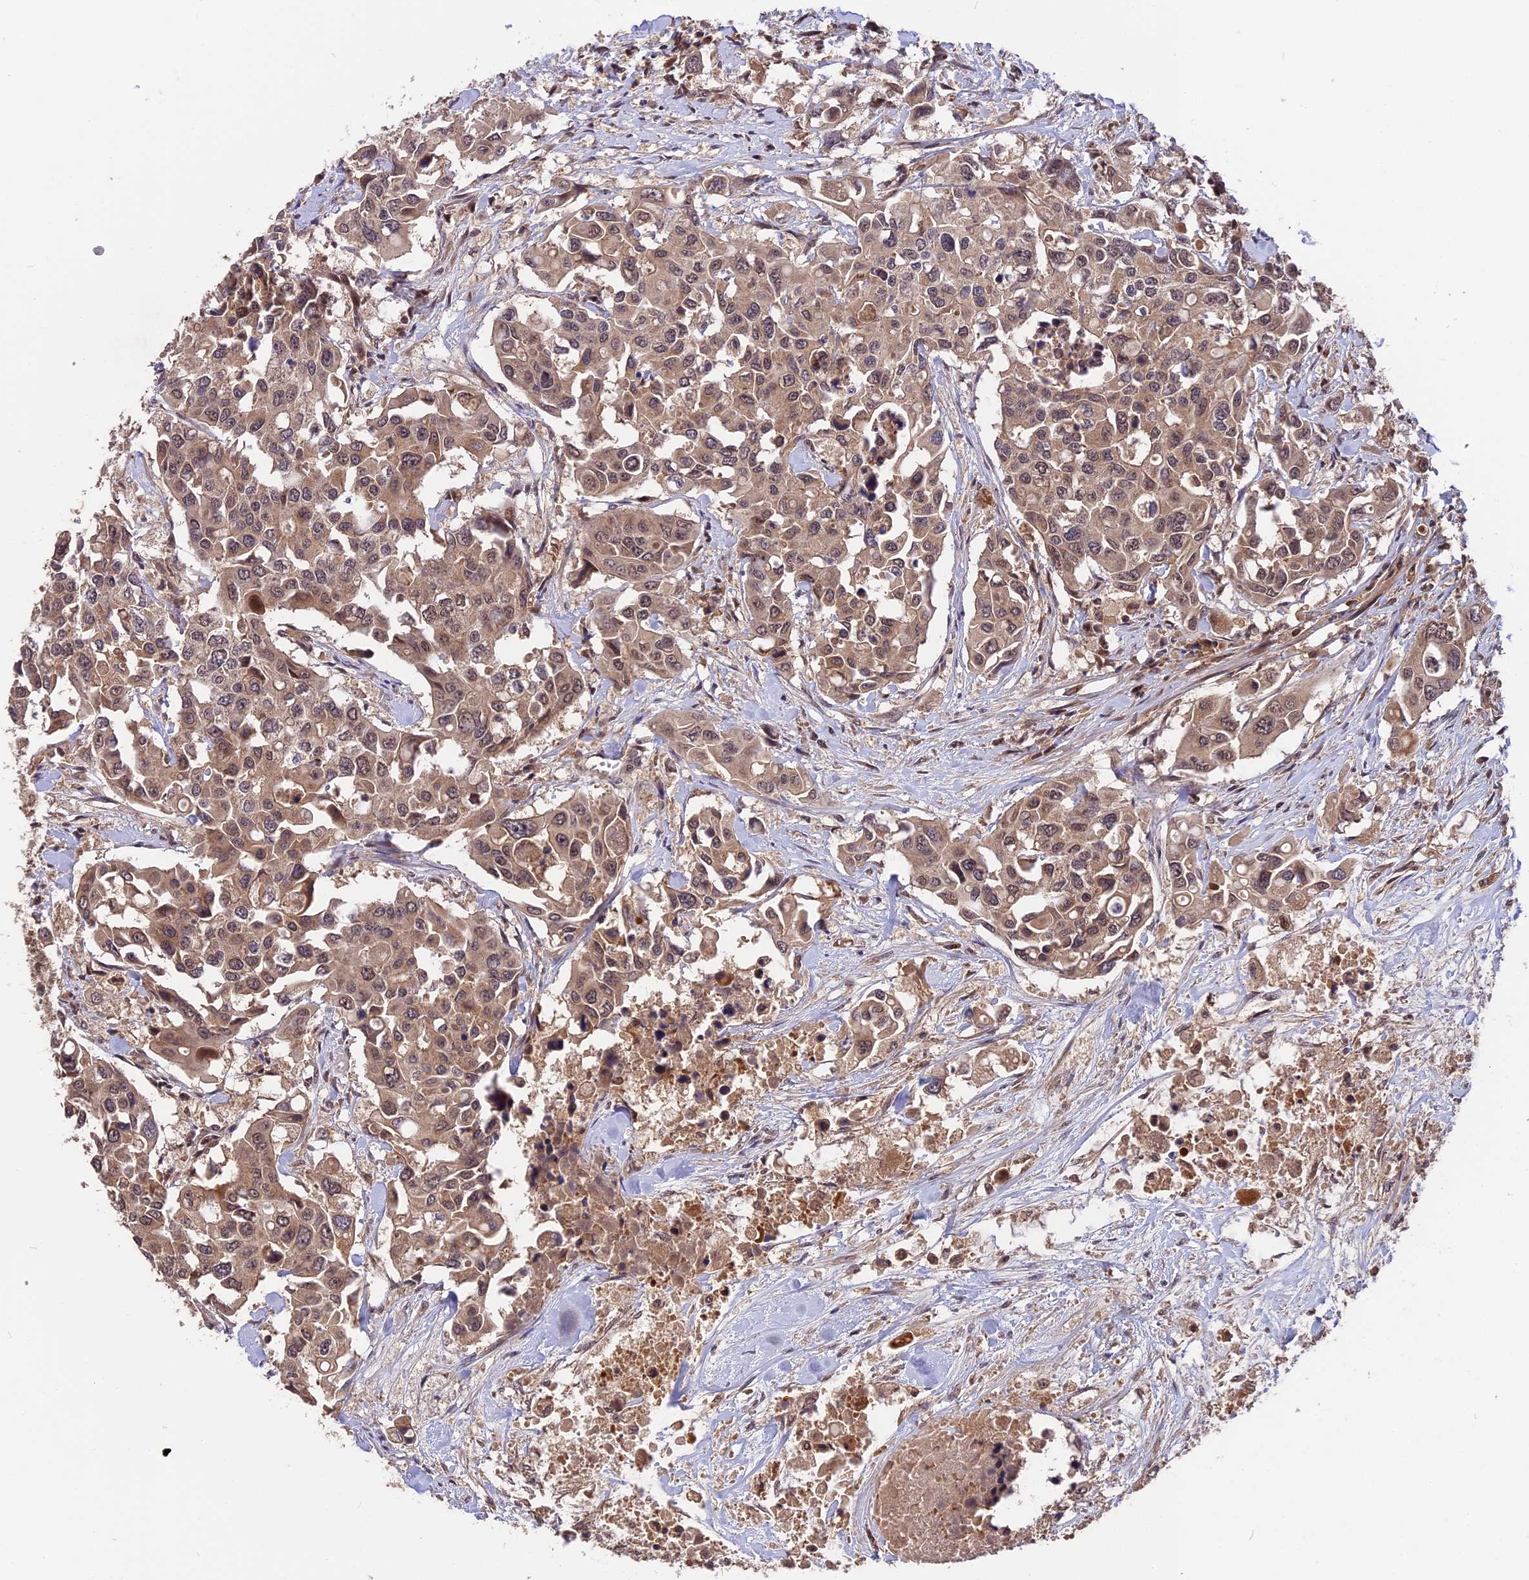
{"staining": {"intensity": "moderate", "quantity": ">75%", "location": "cytoplasmic/membranous,nuclear"}, "tissue": "colorectal cancer", "cell_type": "Tumor cells", "image_type": "cancer", "snomed": [{"axis": "morphology", "description": "Adenocarcinoma, NOS"}, {"axis": "topography", "description": "Colon"}], "caption": "The histopathology image reveals staining of colorectal cancer, revealing moderate cytoplasmic/membranous and nuclear protein expression (brown color) within tumor cells. (IHC, brightfield microscopy, high magnification).", "gene": "ESCO1", "patient": {"sex": "male", "age": 77}}